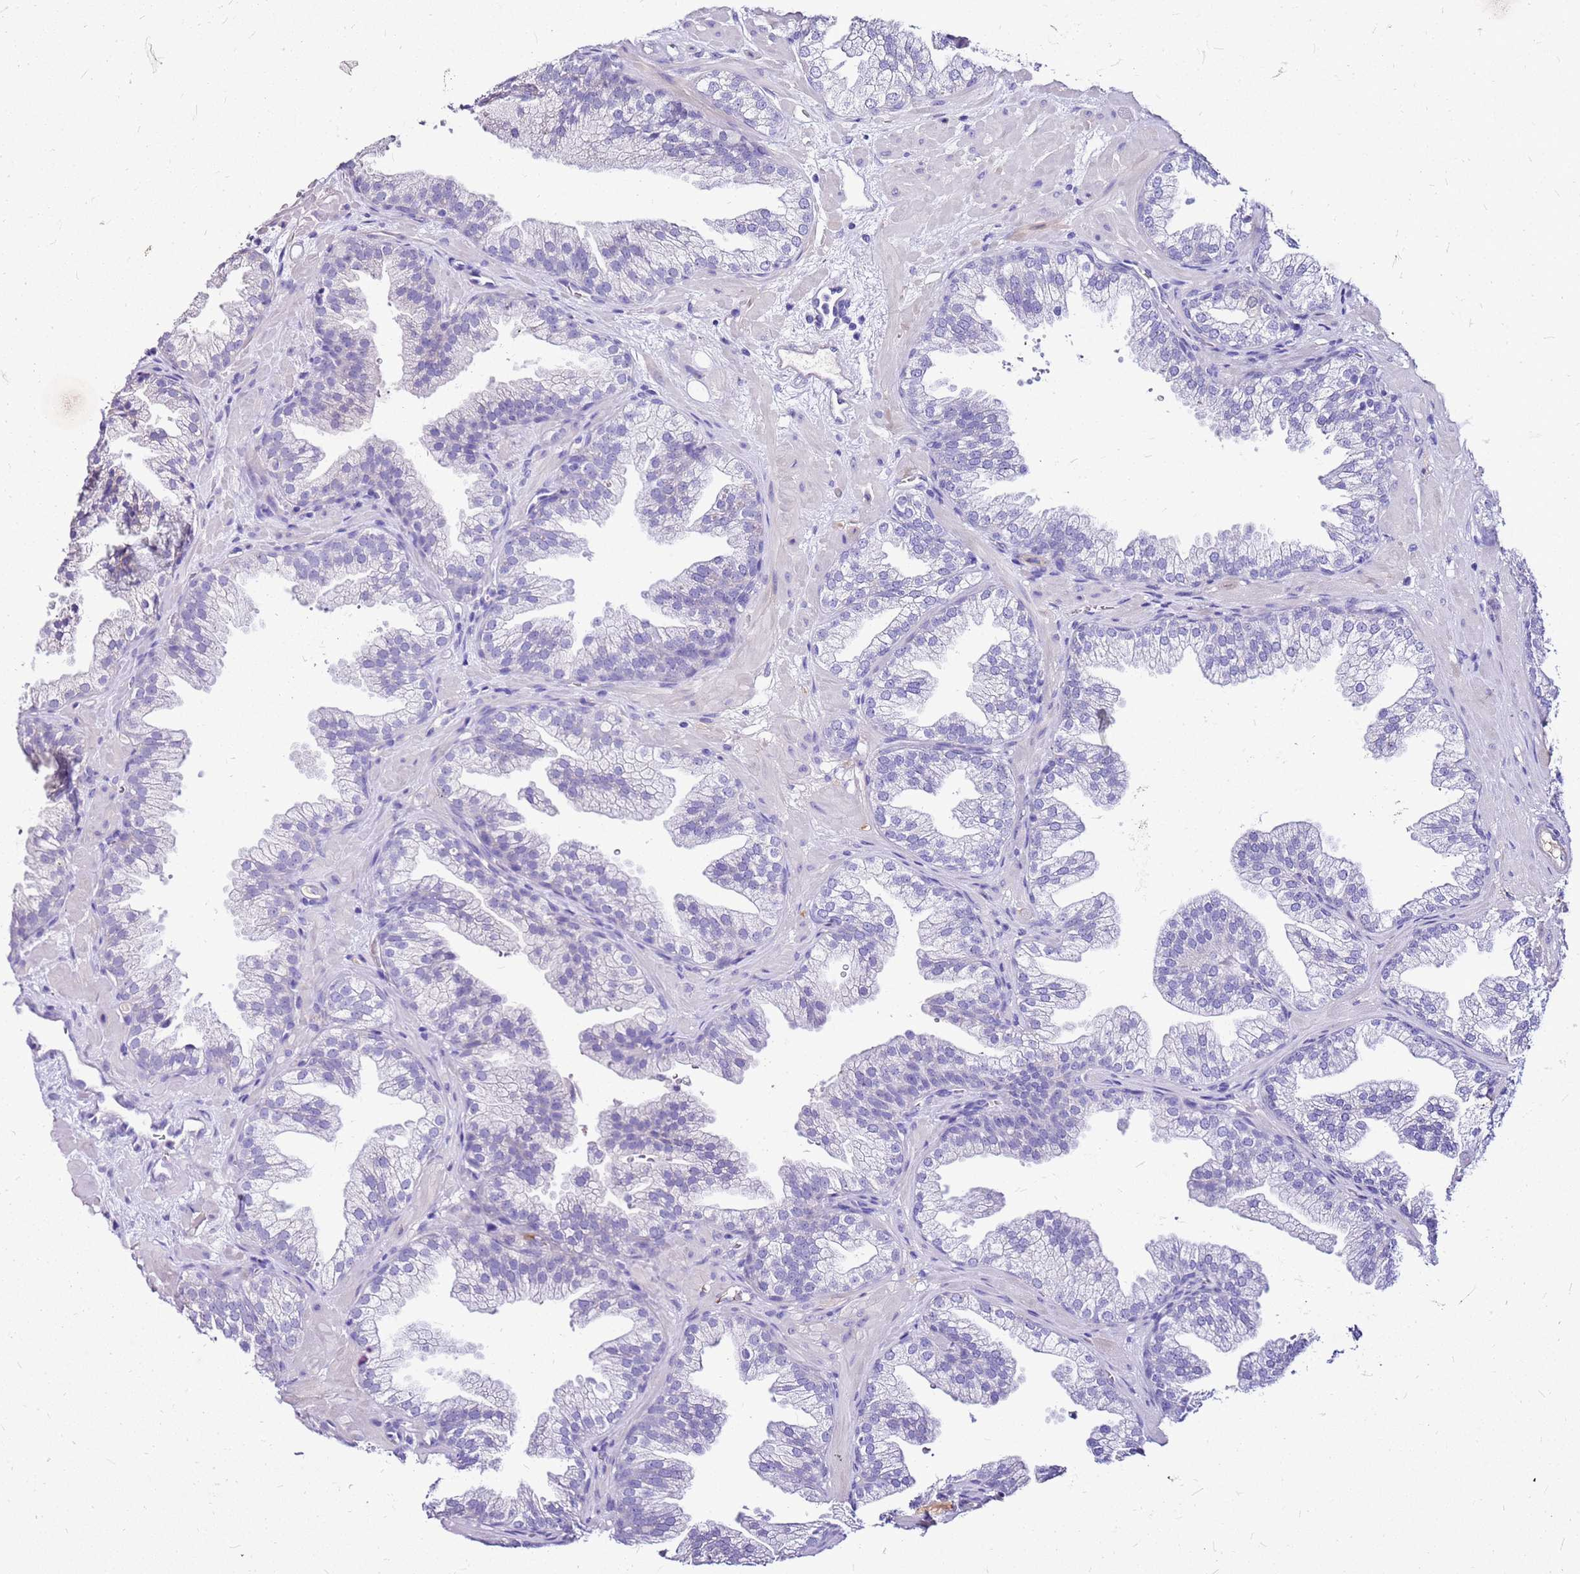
{"staining": {"intensity": "negative", "quantity": "none", "location": "none"}, "tissue": "prostate", "cell_type": "Glandular cells", "image_type": "normal", "snomed": [{"axis": "morphology", "description": "Normal tissue, NOS"}, {"axis": "topography", "description": "Prostate"}], "caption": "Prostate was stained to show a protein in brown. There is no significant staining in glandular cells. (DAB (3,3'-diaminobenzidine) IHC with hematoxylin counter stain).", "gene": "DCDC2B", "patient": {"sex": "male", "age": 37}}